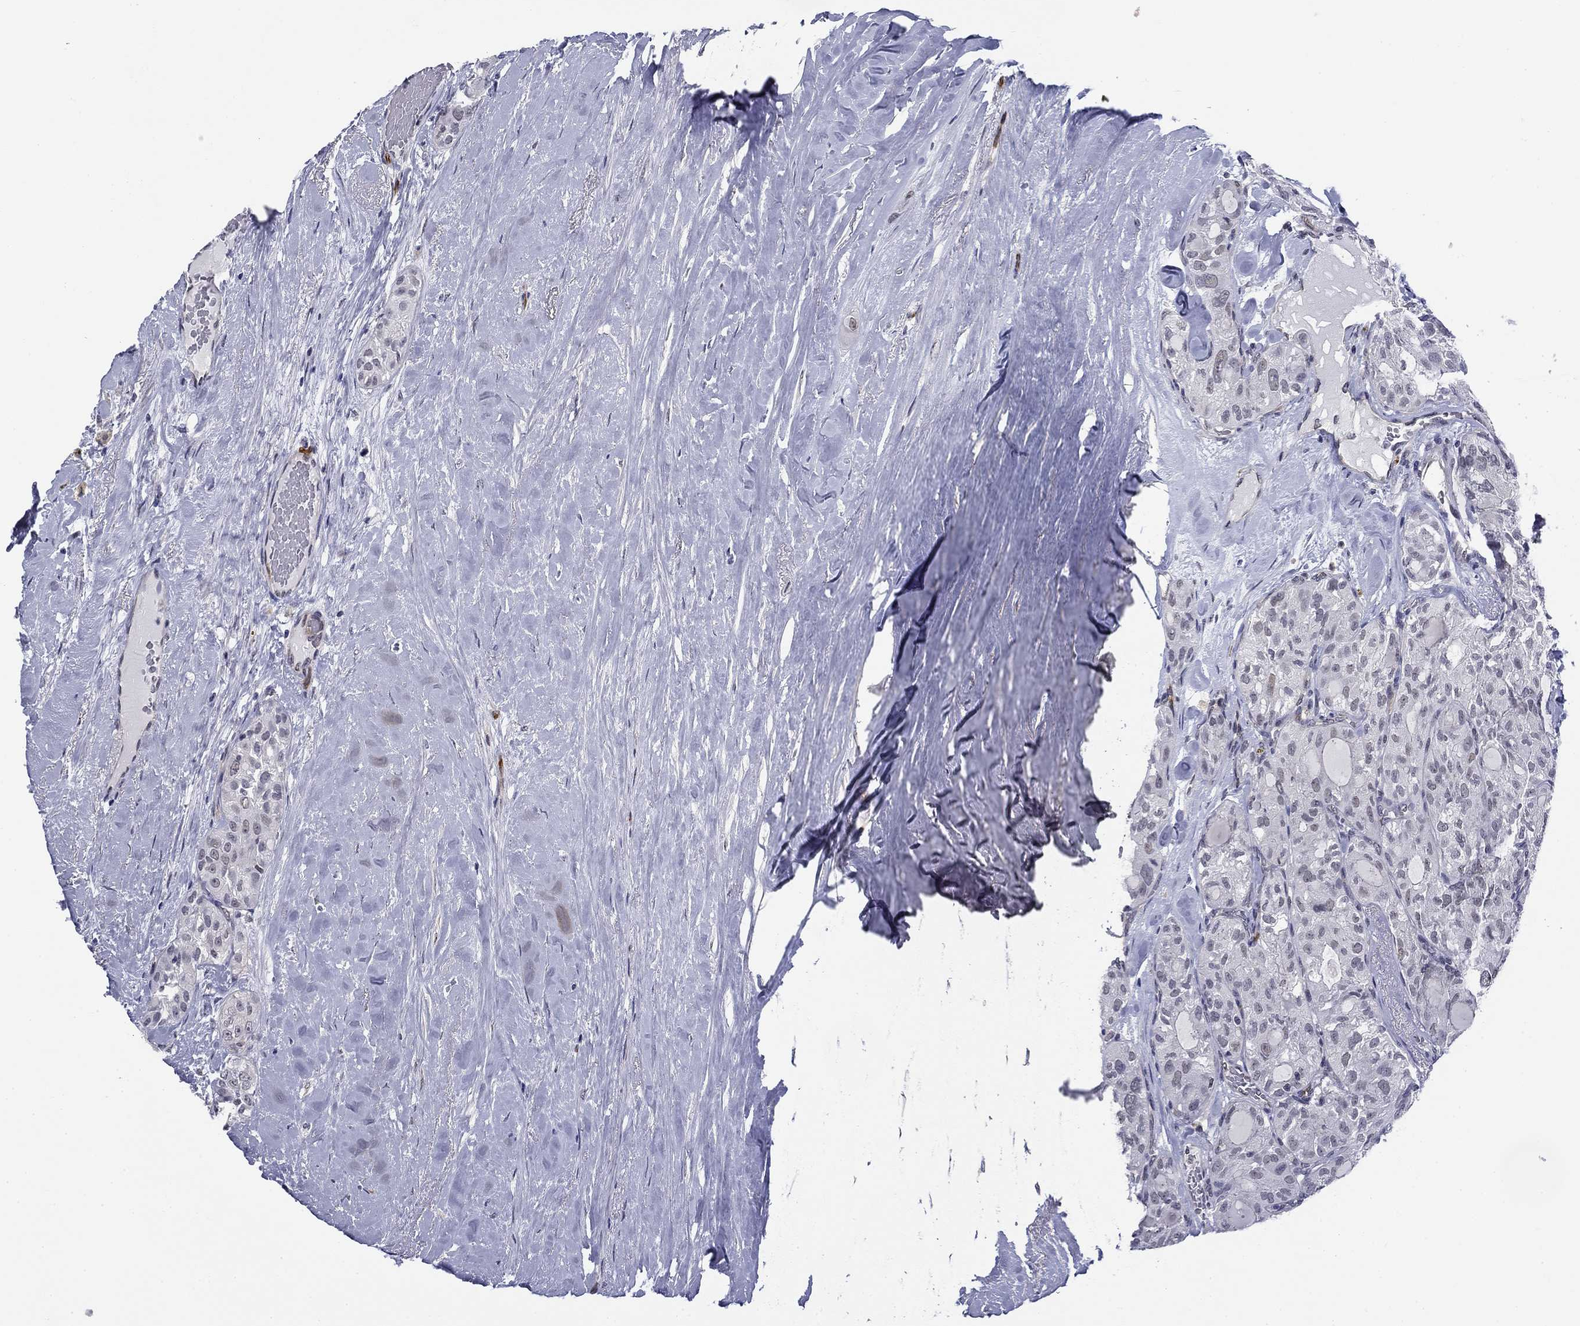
{"staining": {"intensity": "weak", "quantity": "25%-75%", "location": "nuclear"}, "tissue": "thyroid cancer", "cell_type": "Tumor cells", "image_type": "cancer", "snomed": [{"axis": "morphology", "description": "Follicular adenoma carcinoma, NOS"}, {"axis": "topography", "description": "Thyroid gland"}], "caption": "This is a histology image of immunohistochemistry staining of thyroid cancer (follicular adenoma carcinoma), which shows weak staining in the nuclear of tumor cells.", "gene": "TIGD4", "patient": {"sex": "male", "age": 75}}